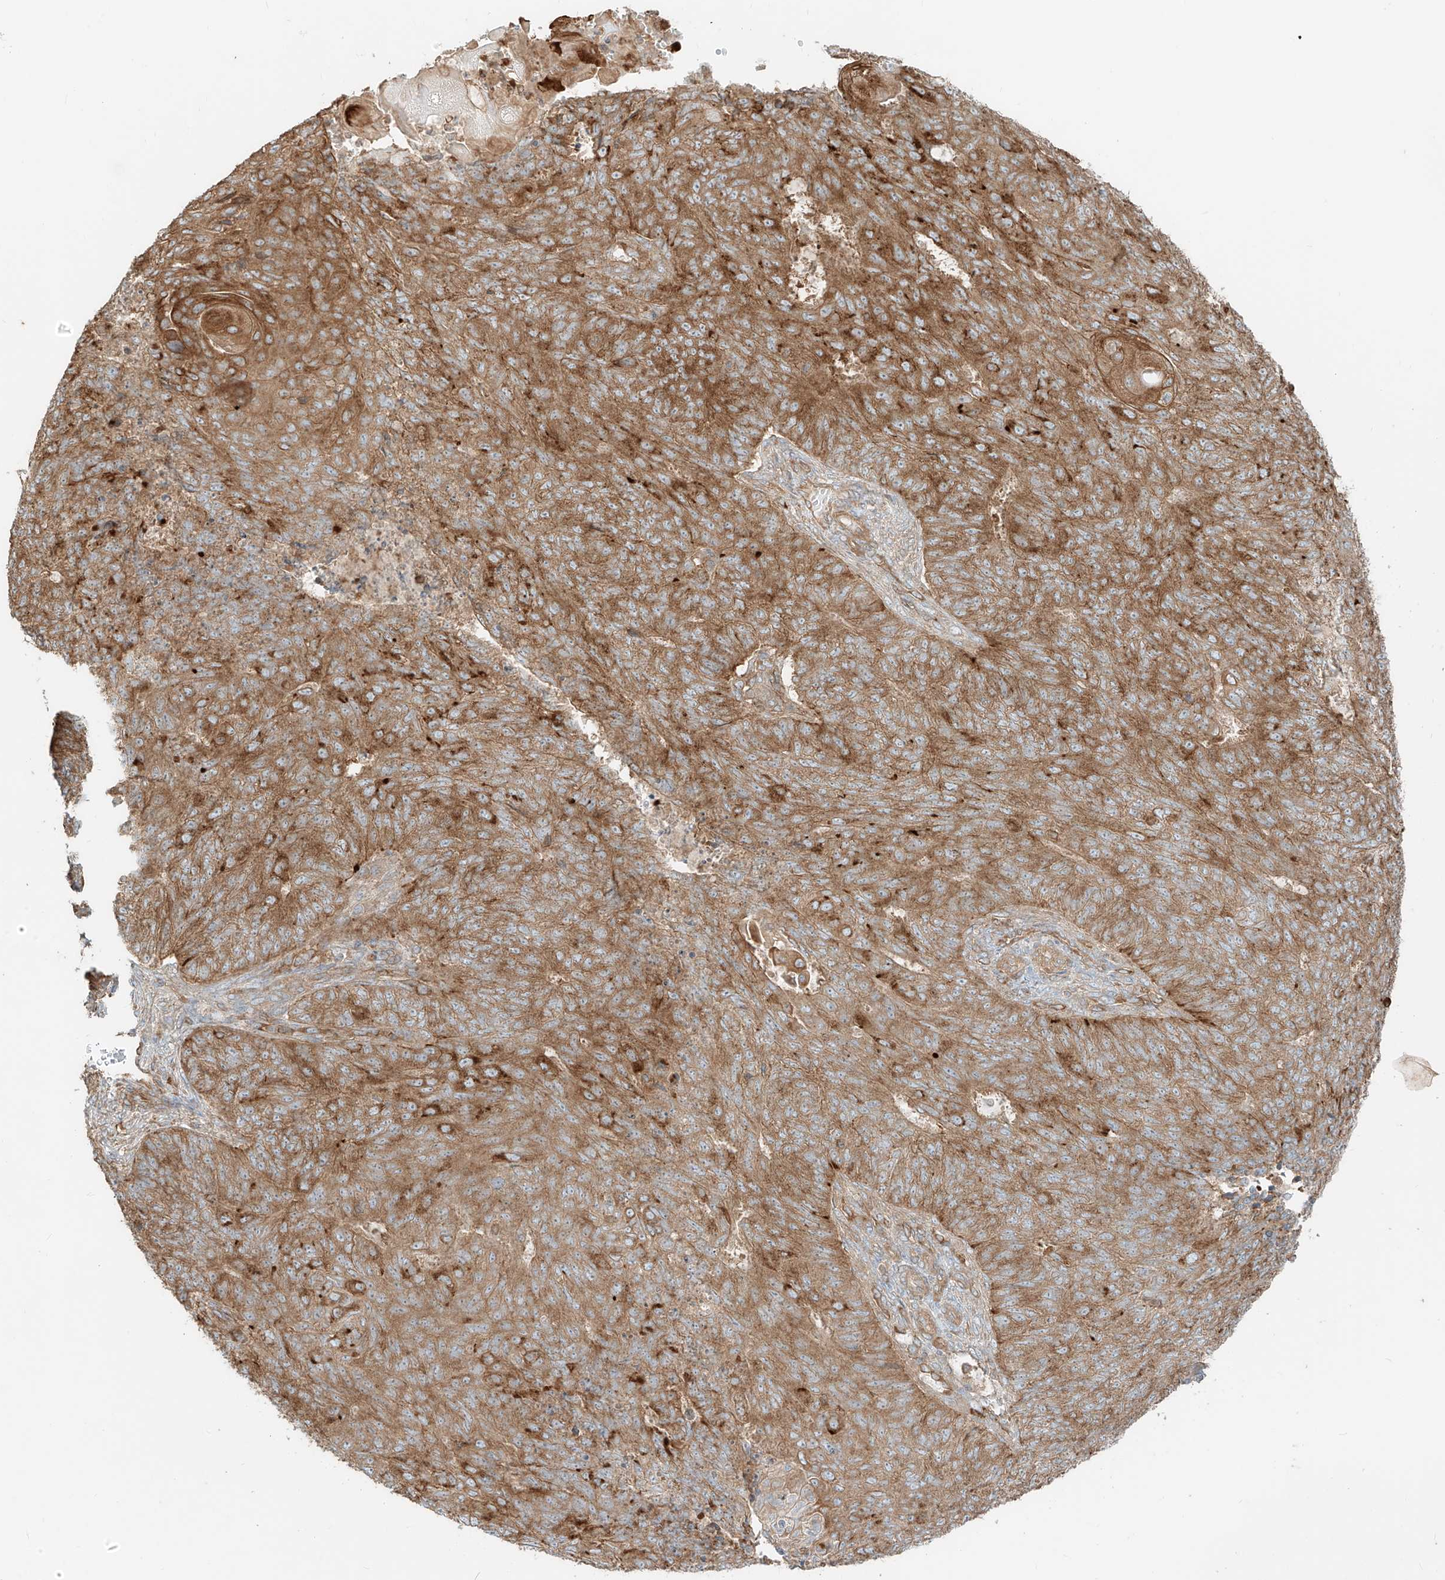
{"staining": {"intensity": "moderate", "quantity": ">75%", "location": "cytoplasmic/membranous"}, "tissue": "endometrial cancer", "cell_type": "Tumor cells", "image_type": "cancer", "snomed": [{"axis": "morphology", "description": "Adenocarcinoma, NOS"}, {"axis": "topography", "description": "Endometrium"}], "caption": "Brown immunohistochemical staining in human adenocarcinoma (endometrial) displays moderate cytoplasmic/membranous staining in about >75% of tumor cells.", "gene": "CCDC115", "patient": {"sex": "female", "age": 32}}